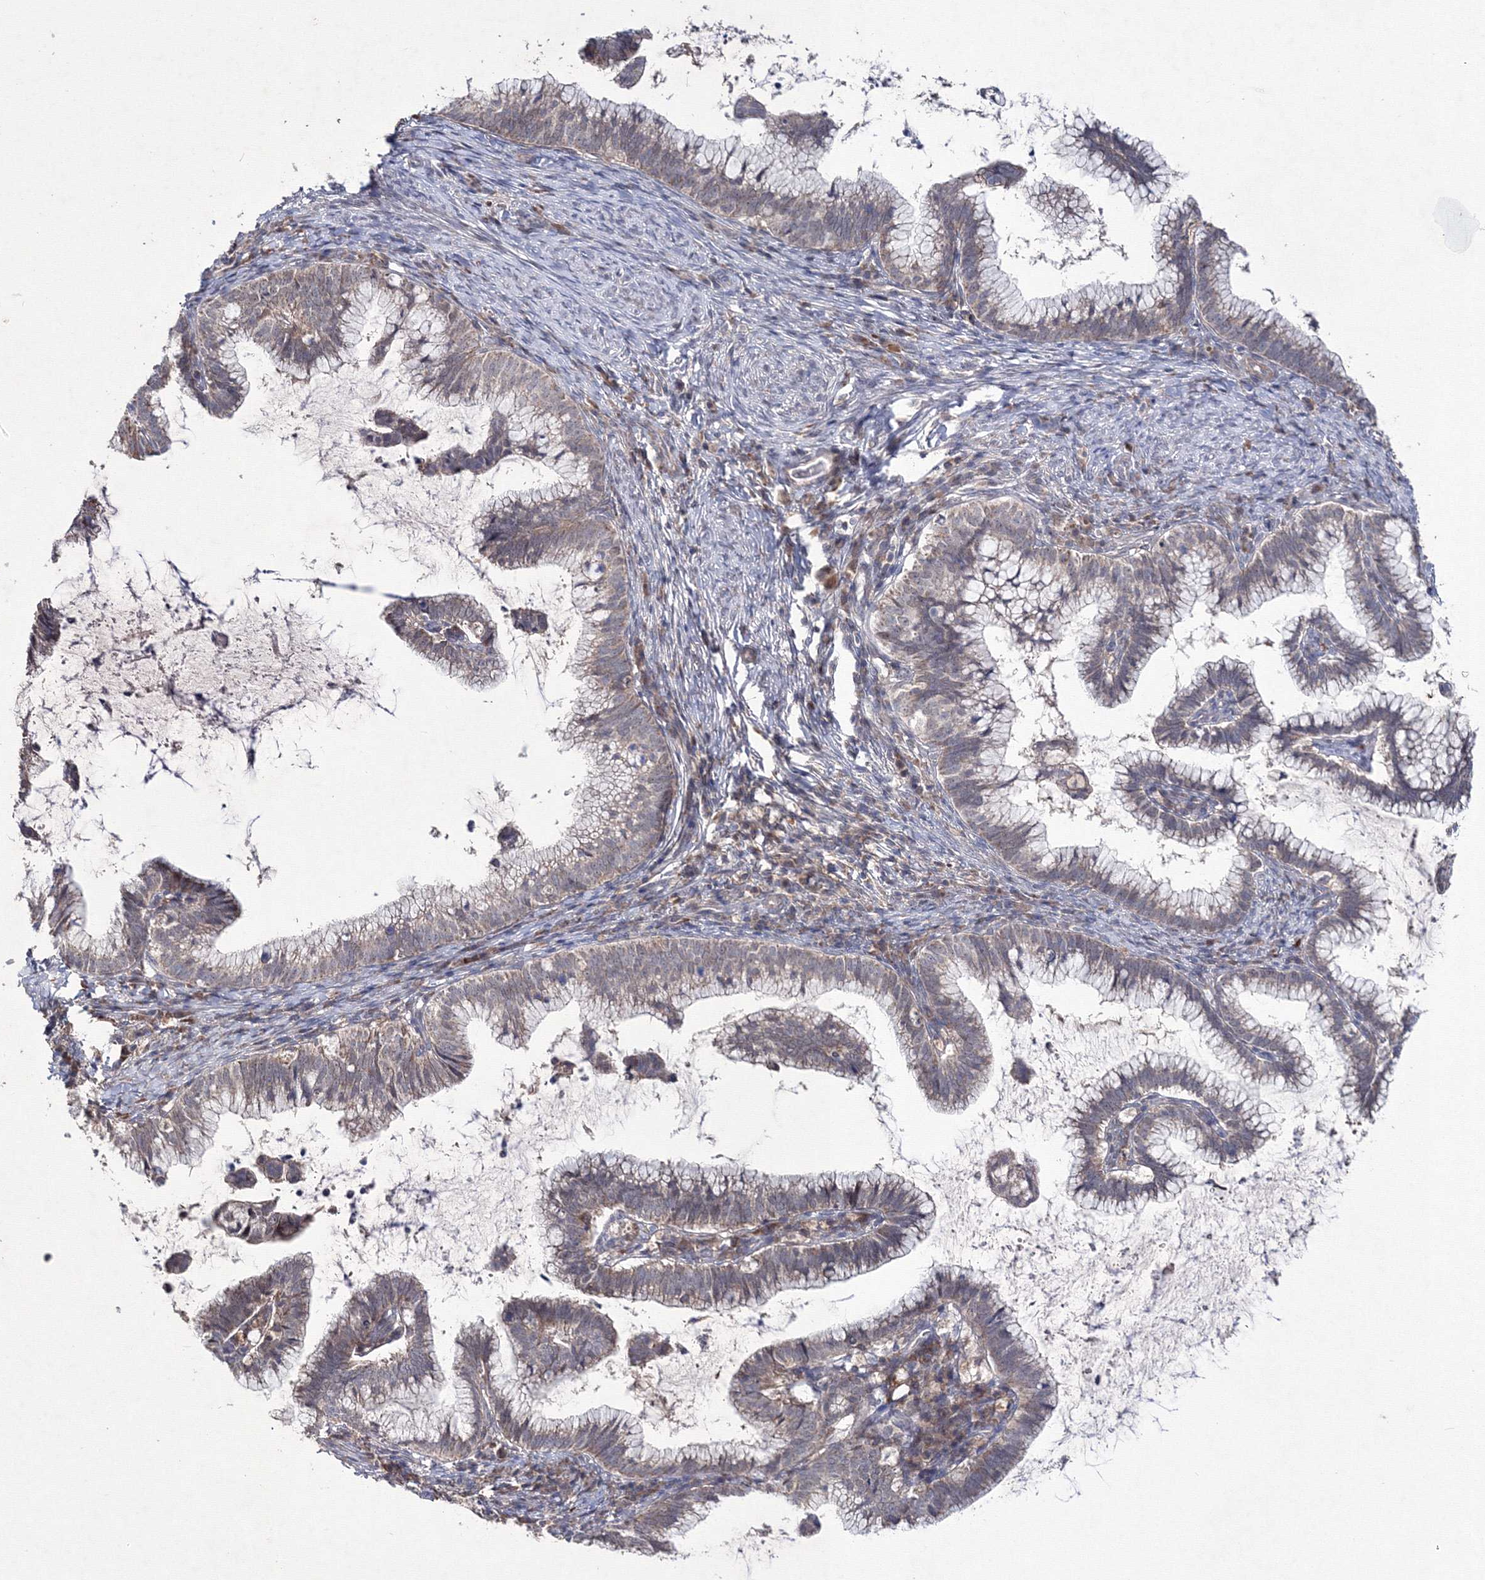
{"staining": {"intensity": "weak", "quantity": "<25%", "location": "cytoplasmic/membranous"}, "tissue": "cervical cancer", "cell_type": "Tumor cells", "image_type": "cancer", "snomed": [{"axis": "morphology", "description": "Adenocarcinoma, NOS"}, {"axis": "topography", "description": "Cervix"}], "caption": "Image shows no protein expression in tumor cells of cervical cancer tissue.", "gene": "PPP2R2B", "patient": {"sex": "female", "age": 36}}